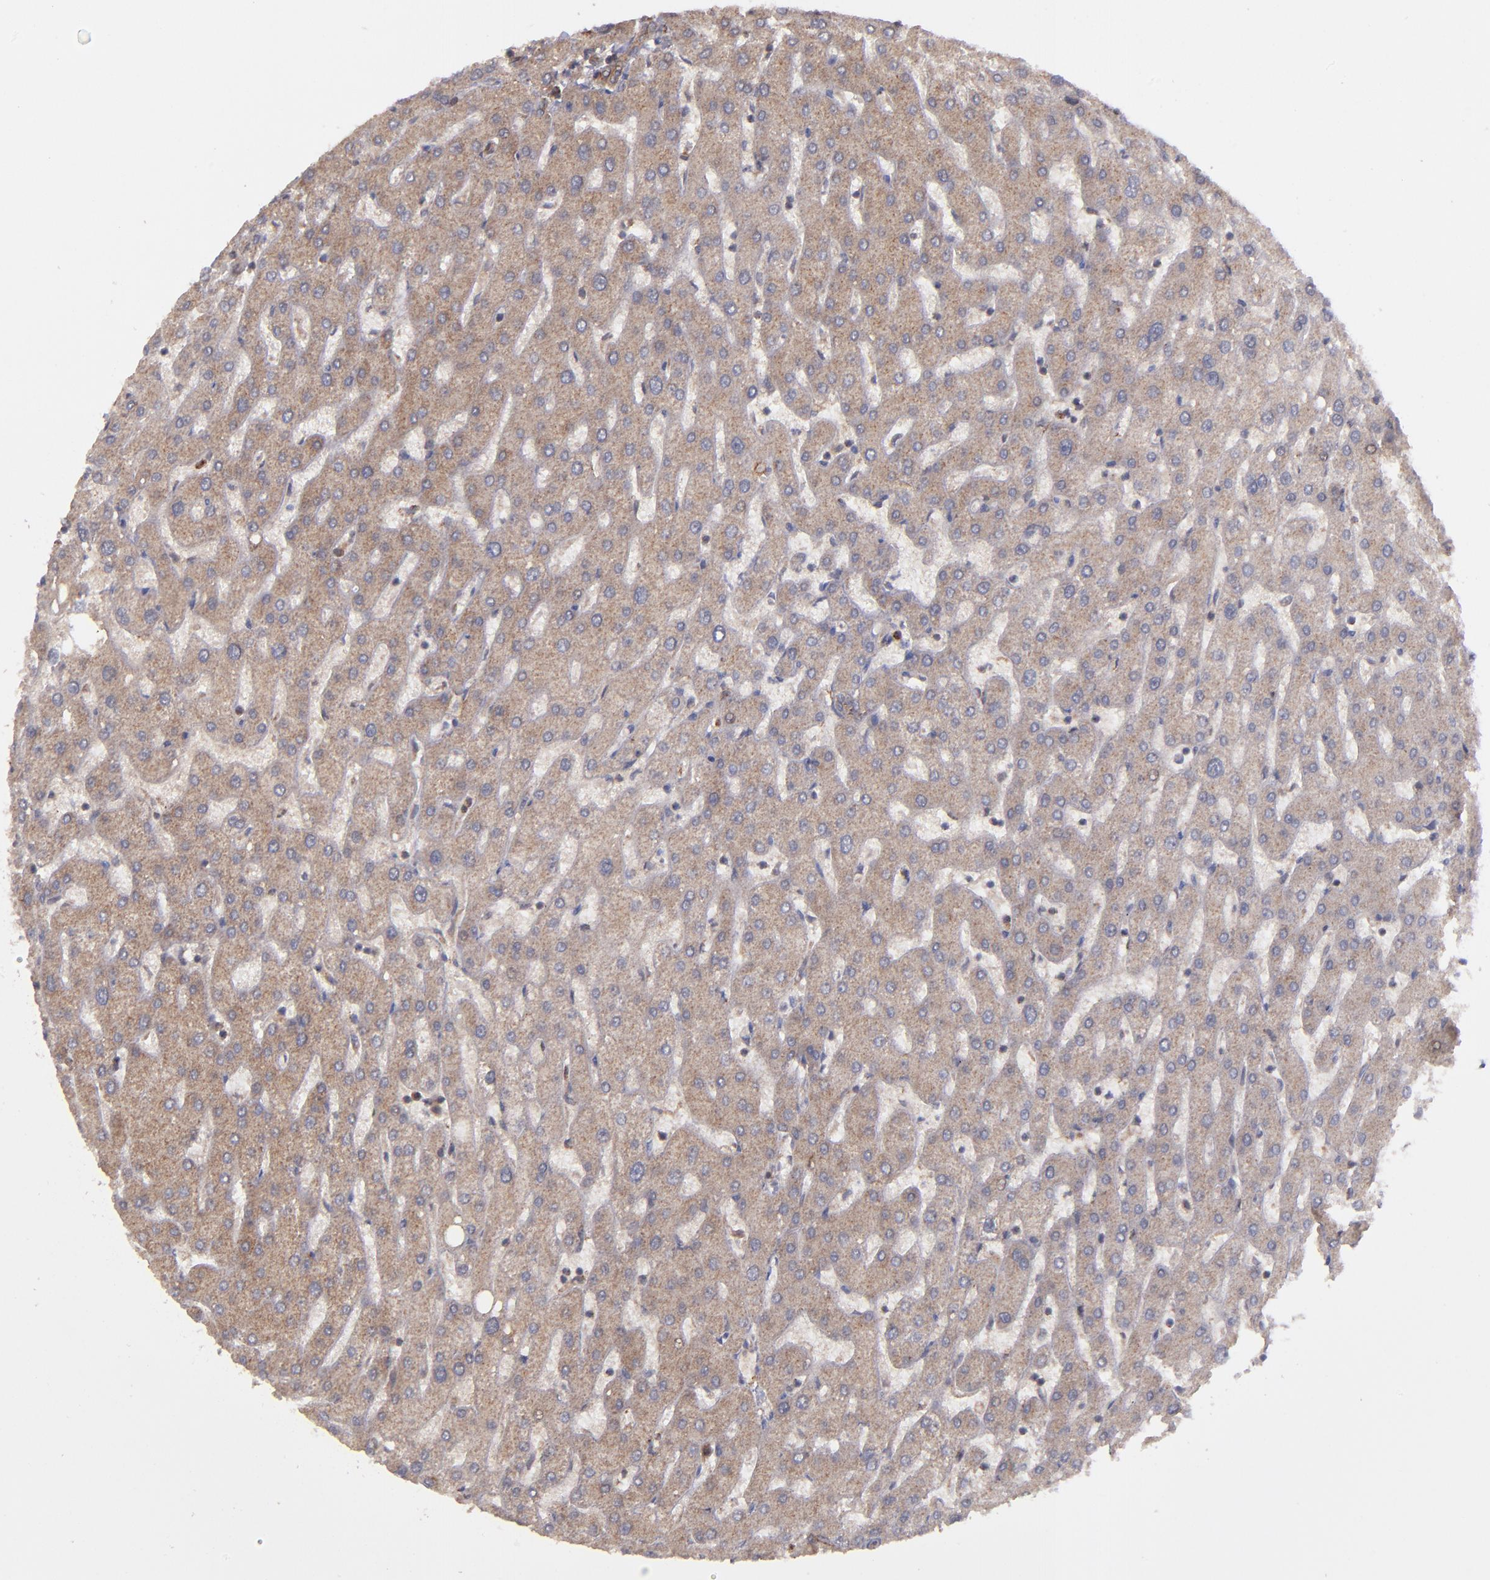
{"staining": {"intensity": "weak", "quantity": ">75%", "location": "cytoplasmic/membranous"}, "tissue": "liver", "cell_type": "Cholangiocytes", "image_type": "normal", "snomed": [{"axis": "morphology", "description": "Normal tissue, NOS"}, {"axis": "topography", "description": "Liver"}], "caption": "High-magnification brightfield microscopy of normal liver stained with DAB (3,3'-diaminobenzidine) (brown) and counterstained with hematoxylin (blue). cholangiocytes exhibit weak cytoplasmic/membranous expression is appreciated in approximately>75% of cells.", "gene": "ZFYVE1", "patient": {"sex": "male", "age": 67}}